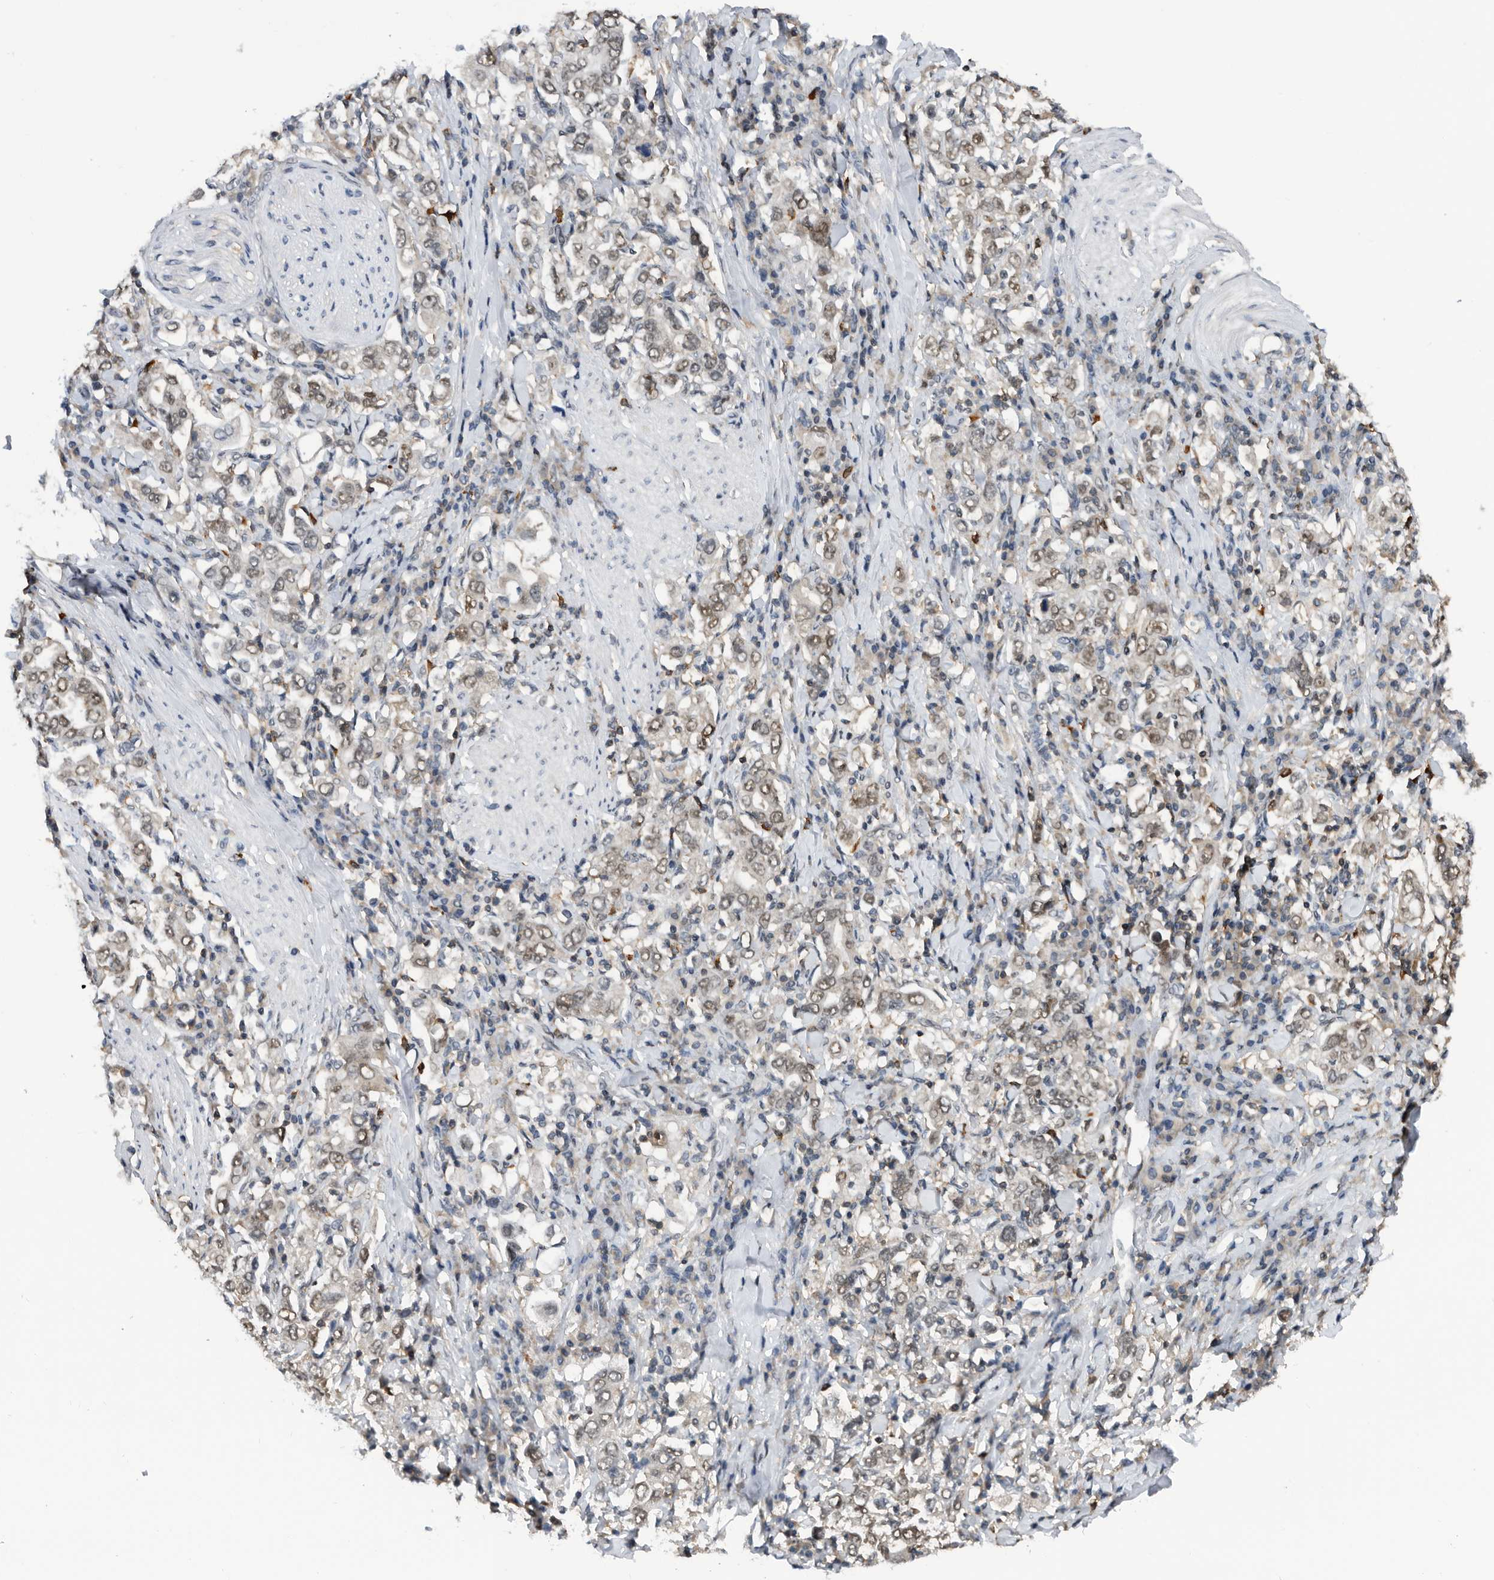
{"staining": {"intensity": "weak", "quantity": "25%-75%", "location": "nuclear"}, "tissue": "stomach cancer", "cell_type": "Tumor cells", "image_type": "cancer", "snomed": [{"axis": "morphology", "description": "Adenocarcinoma, NOS"}, {"axis": "topography", "description": "Stomach, upper"}], "caption": "This photomicrograph reveals adenocarcinoma (stomach) stained with IHC to label a protein in brown. The nuclear of tumor cells show weak positivity for the protein. Nuclei are counter-stained blue.", "gene": "ZNF260", "patient": {"sex": "male", "age": 62}}